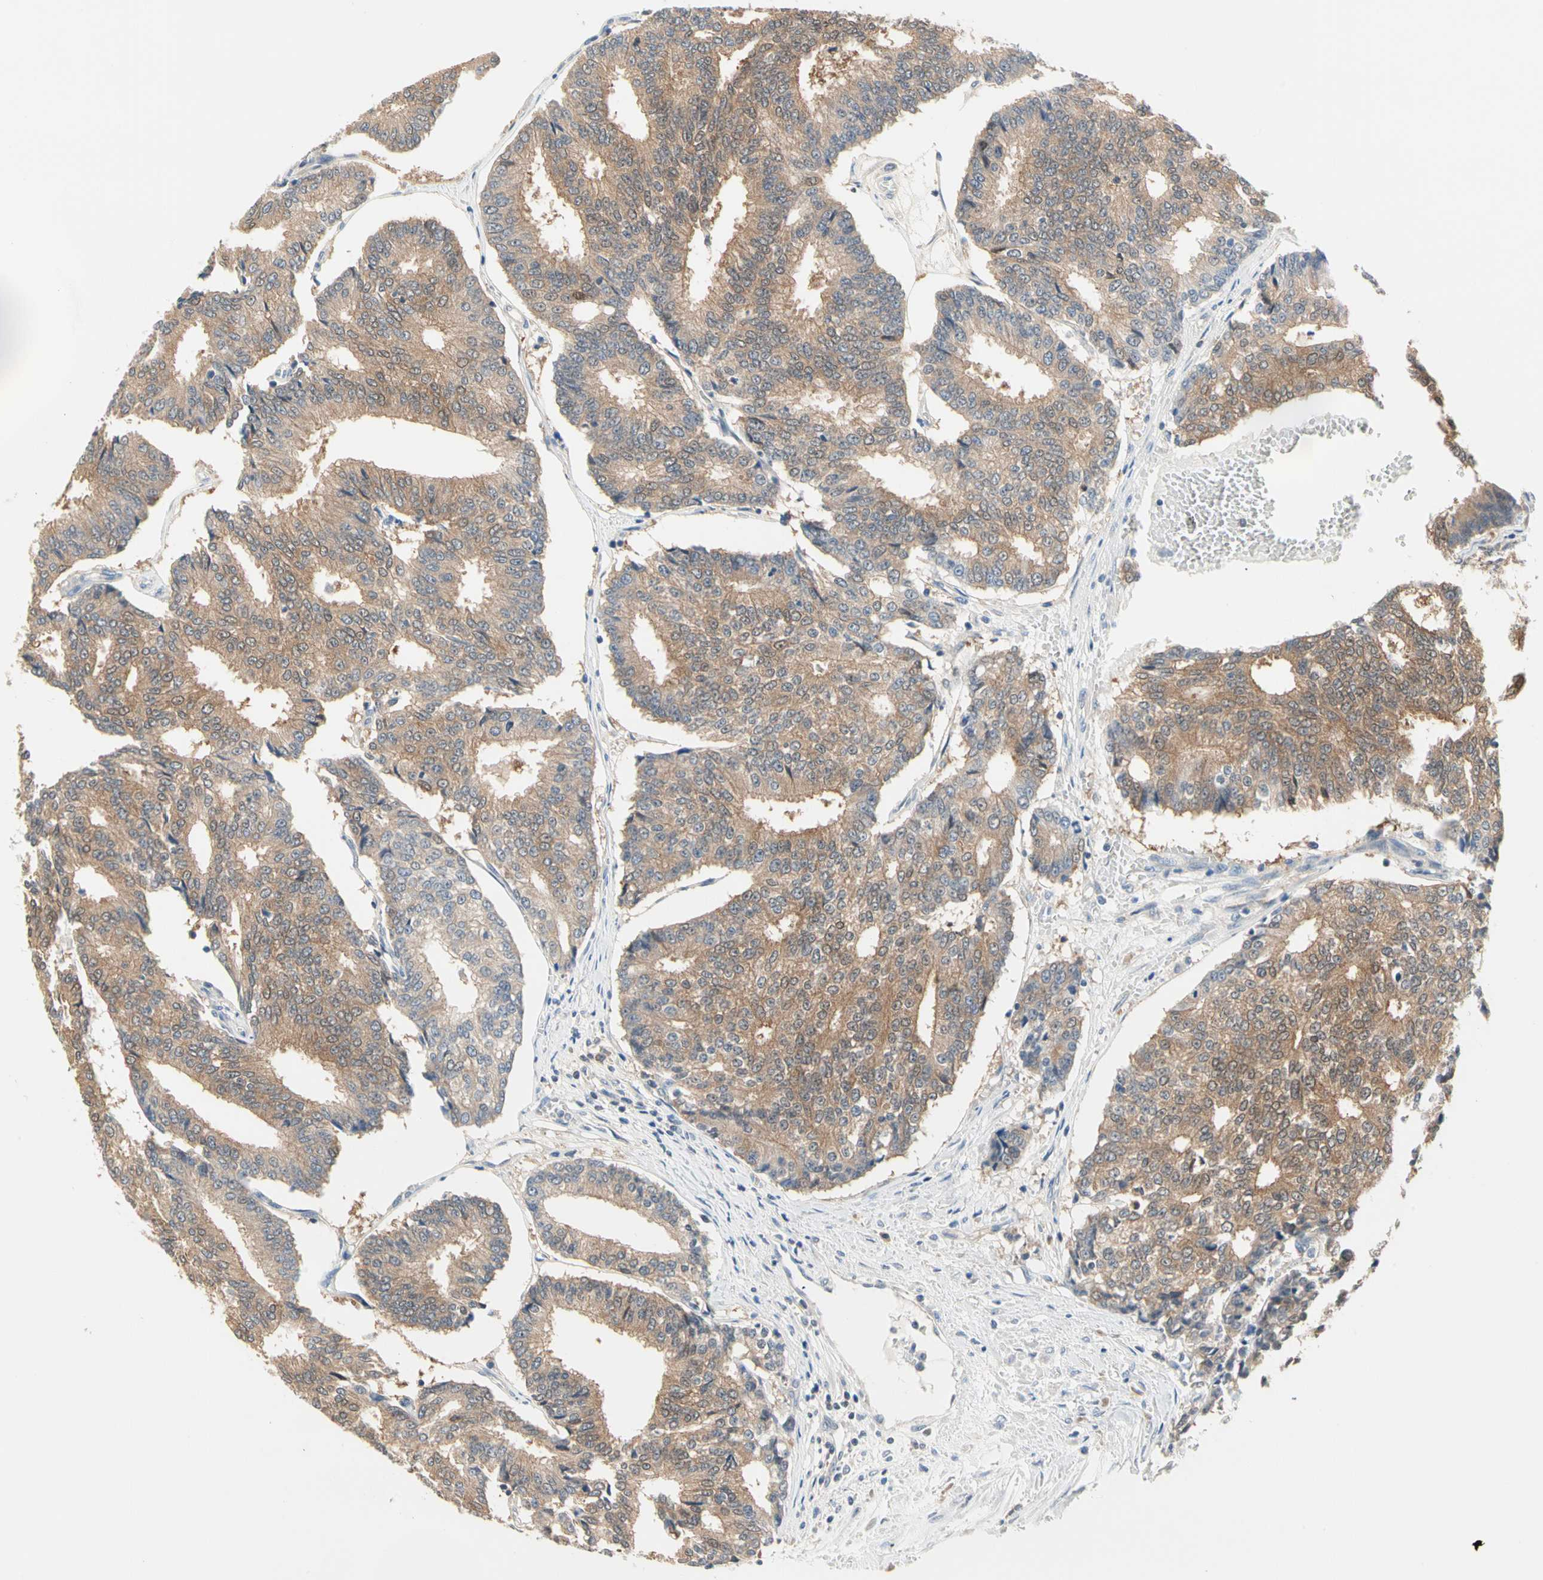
{"staining": {"intensity": "moderate", "quantity": ">75%", "location": "cytoplasmic/membranous"}, "tissue": "prostate cancer", "cell_type": "Tumor cells", "image_type": "cancer", "snomed": [{"axis": "morphology", "description": "Adenocarcinoma, High grade"}, {"axis": "topography", "description": "Prostate"}], "caption": "Prostate cancer (adenocarcinoma (high-grade)) stained for a protein (brown) displays moderate cytoplasmic/membranous positive staining in approximately >75% of tumor cells.", "gene": "MPI", "patient": {"sex": "male", "age": 55}}